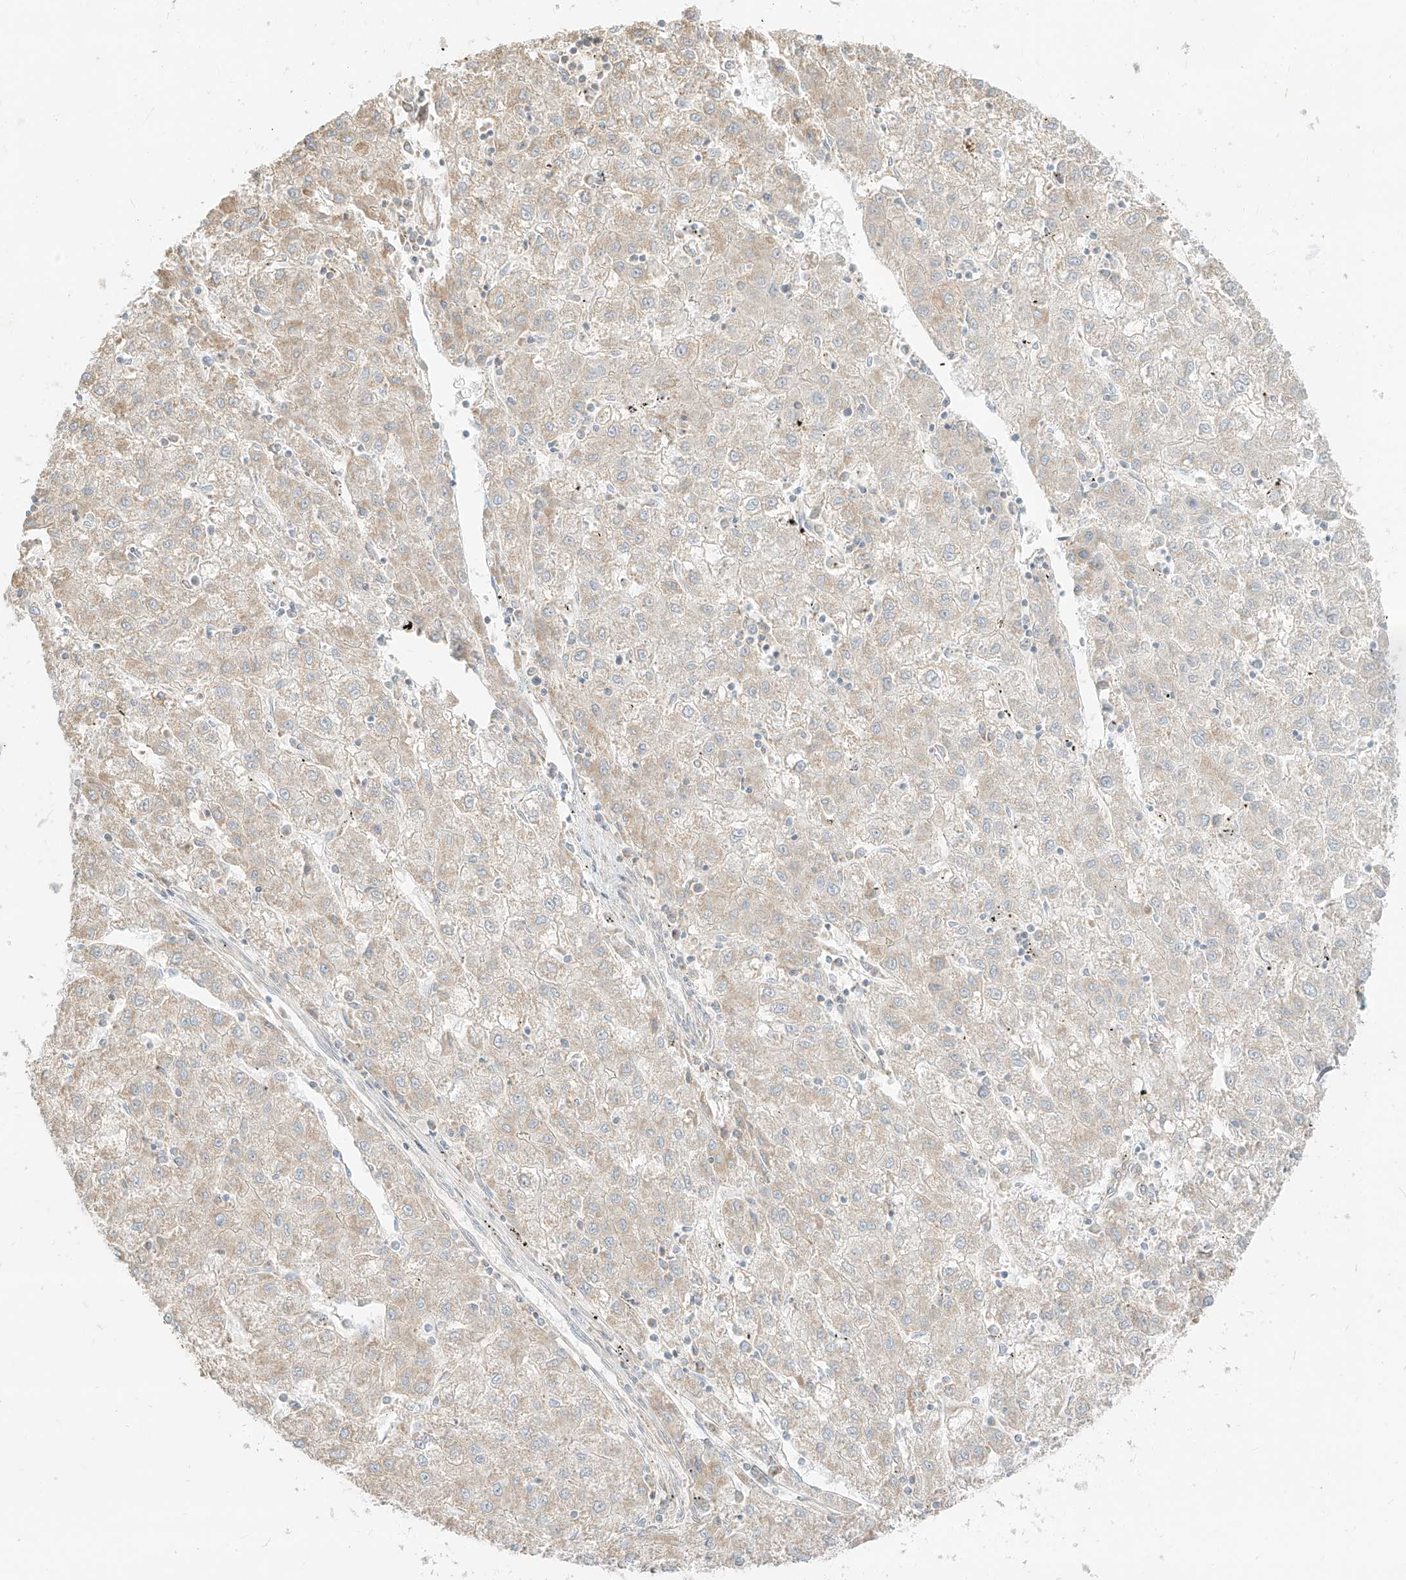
{"staining": {"intensity": "weak", "quantity": "<25%", "location": "cytoplasmic/membranous"}, "tissue": "liver cancer", "cell_type": "Tumor cells", "image_type": "cancer", "snomed": [{"axis": "morphology", "description": "Carcinoma, Hepatocellular, NOS"}, {"axis": "topography", "description": "Liver"}], "caption": "Immunohistochemistry image of human liver cancer stained for a protein (brown), which demonstrates no expression in tumor cells.", "gene": "ZIM3", "patient": {"sex": "male", "age": 72}}